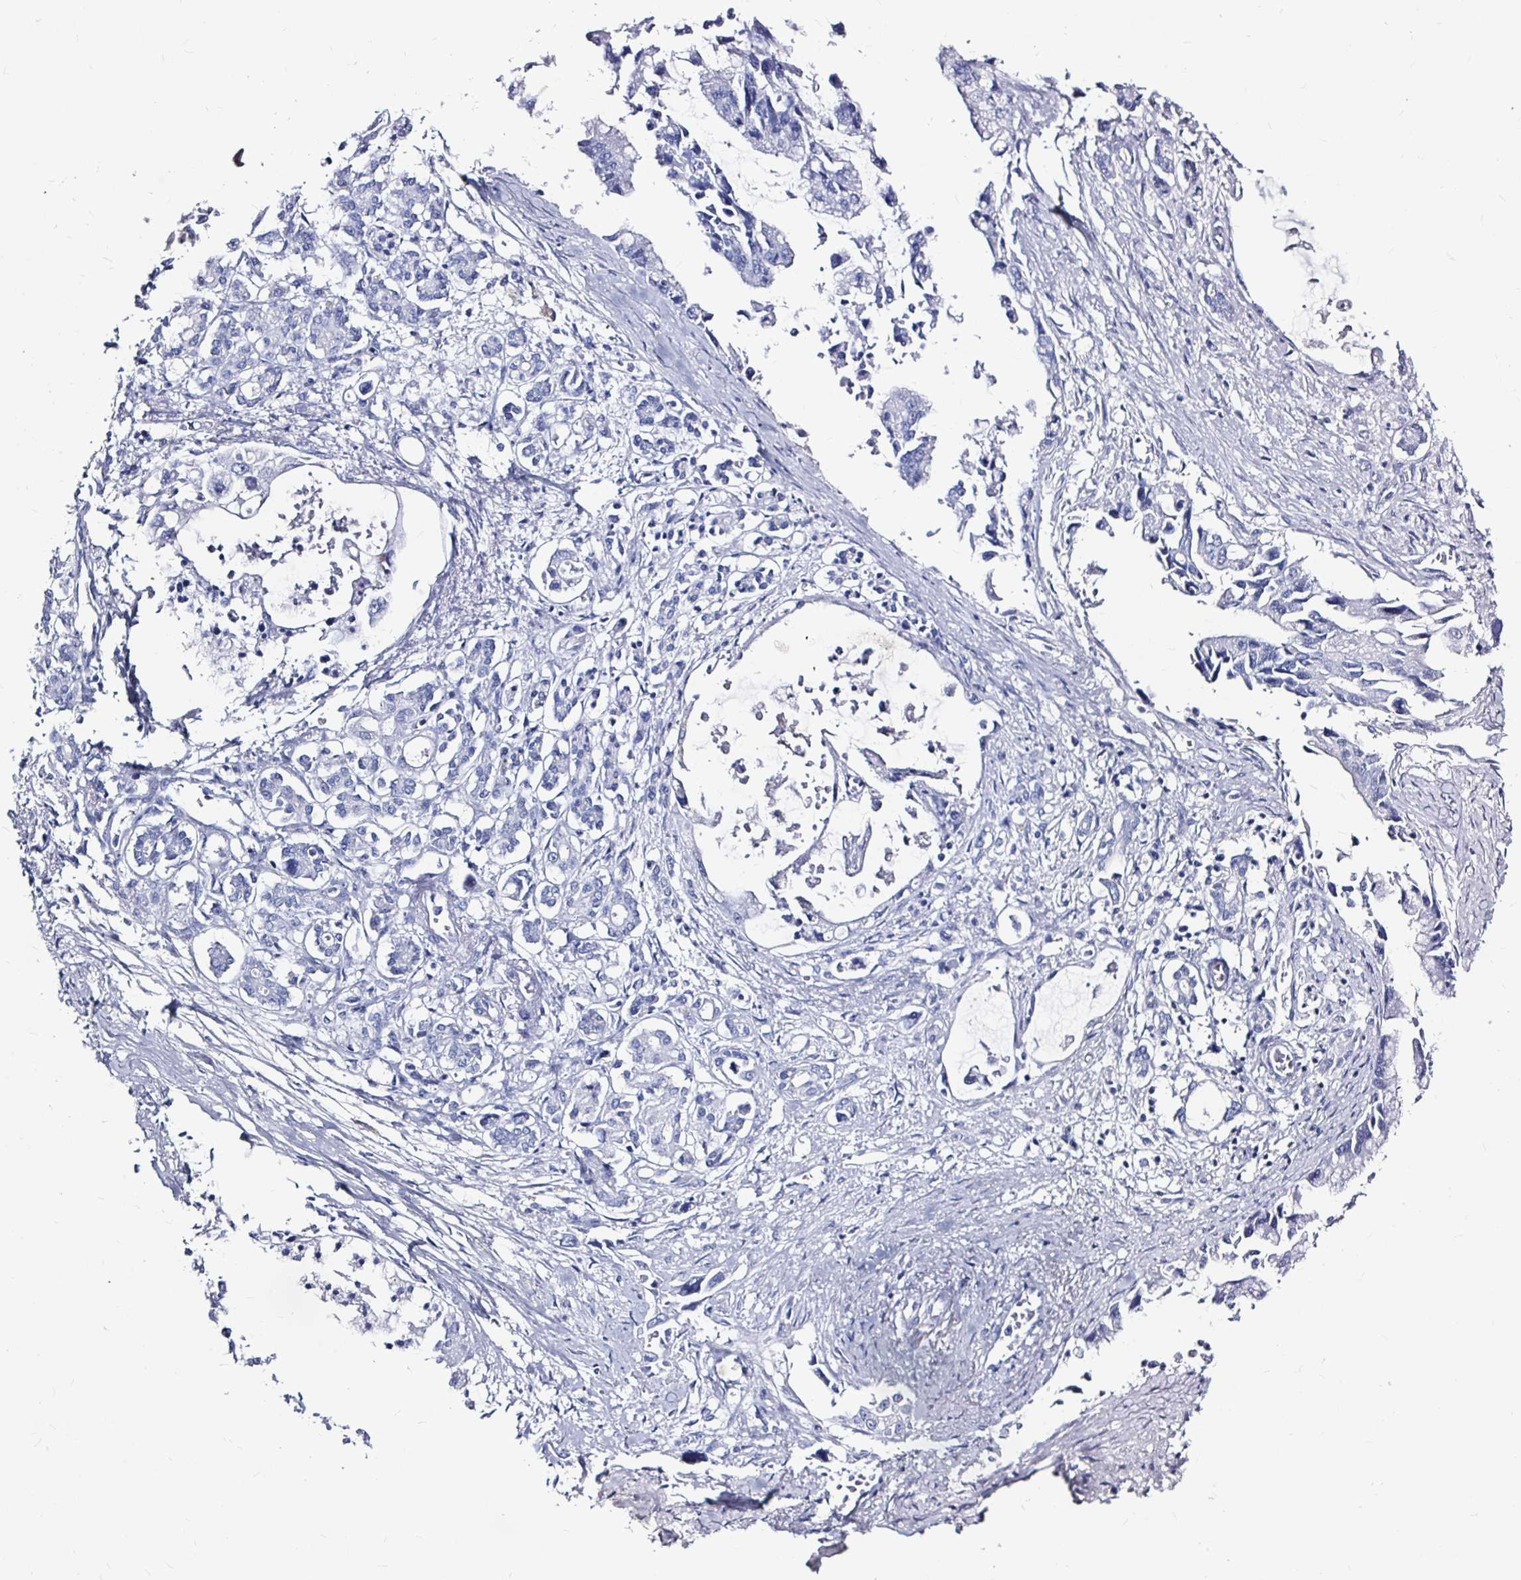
{"staining": {"intensity": "negative", "quantity": "none", "location": "none"}, "tissue": "pancreatic cancer", "cell_type": "Tumor cells", "image_type": "cancer", "snomed": [{"axis": "morphology", "description": "Adenocarcinoma, NOS"}, {"axis": "topography", "description": "Pancreas"}], "caption": "IHC of pancreatic cancer (adenocarcinoma) displays no expression in tumor cells. (DAB (3,3'-diaminobenzidine) immunohistochemistry, high magnification).", "gene": "LUZP4", "patient": {"sex": "male", "age": 84}}